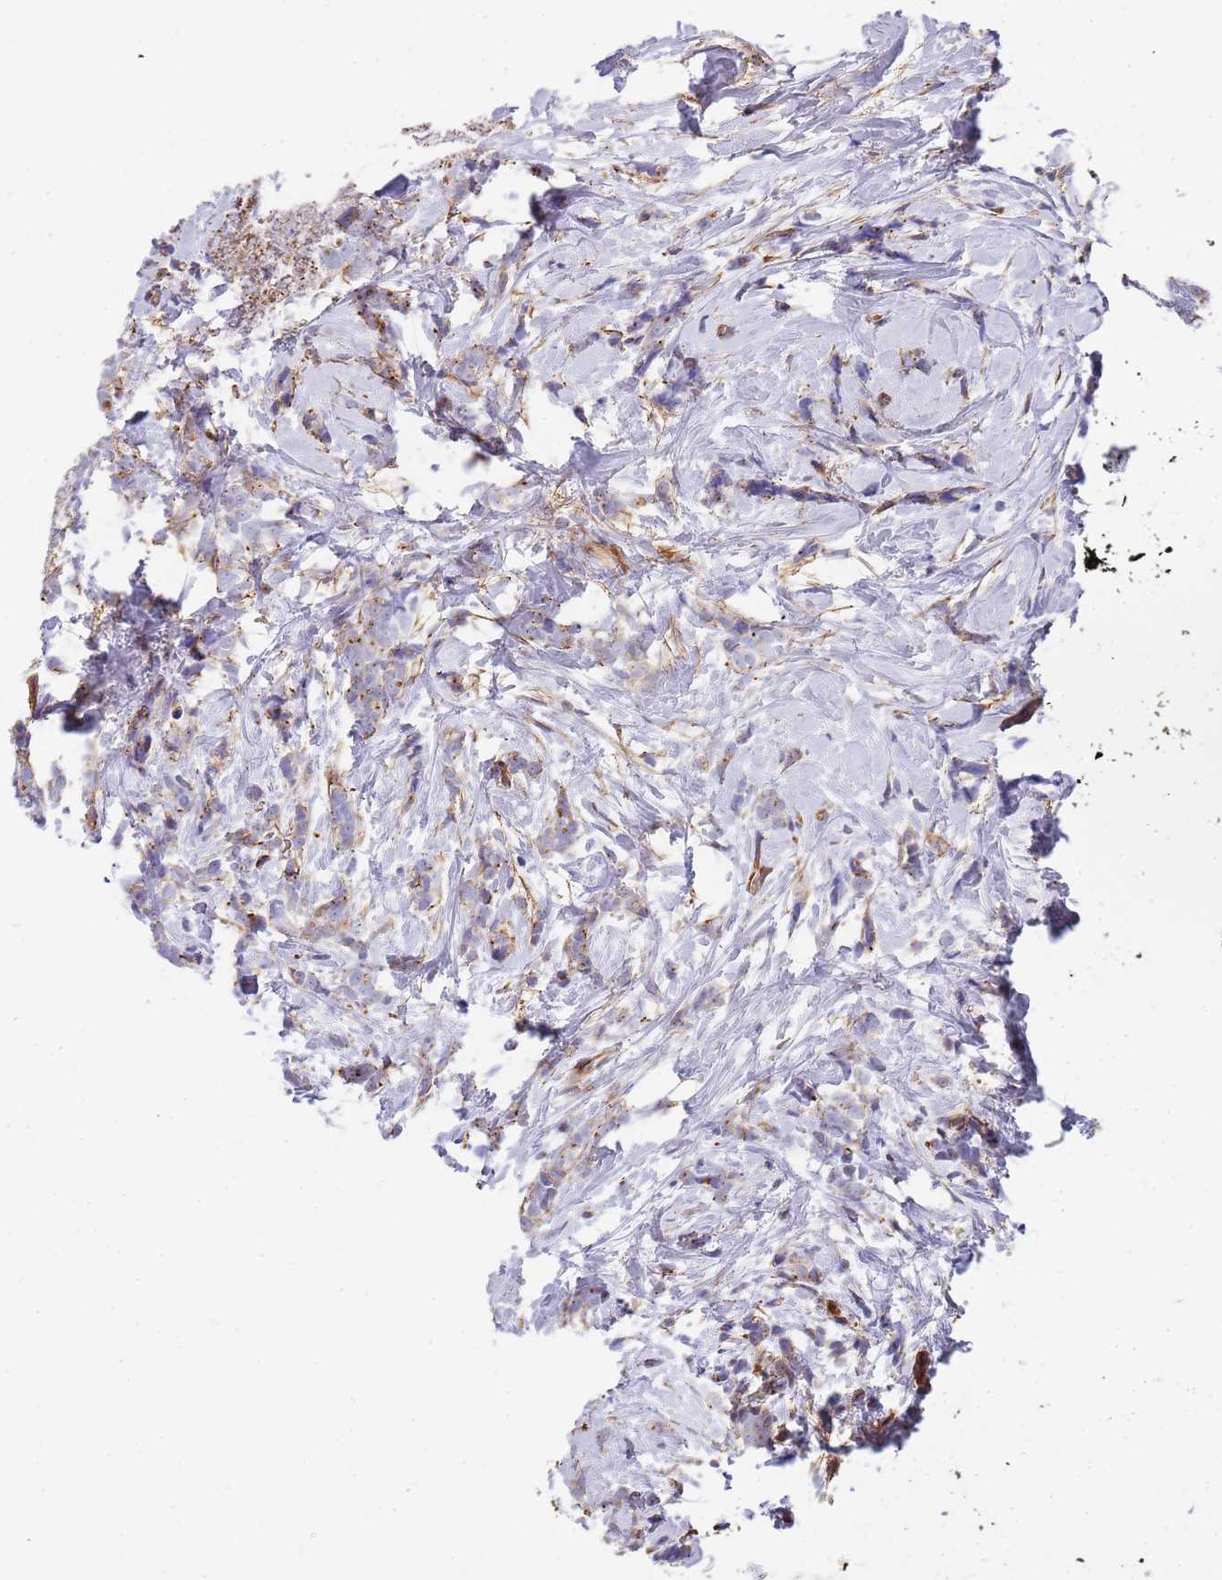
{"staining": {"intensity": "weak", "quantity": "25%-75%", "location": "cytoplasmic/membranous"}, "tissue": "breast cancer", "cell_type": "Tumor cells", "image_type": "cancer", "snomed": [{"axis": "morphology", "description": "Lobular carcinoma"}, {"axis": "topography", "description": "Breast"}], "caption": "IHC photomicrograph of breast lobular carcinoma stained for a protein (brown), which exhibits low levels of weak cytoplasmic/membranous positivity in approximately 25%-75% of tumor cells.", "gene": "GFRAL", "patient": {"sex": "female", "age": 58}}